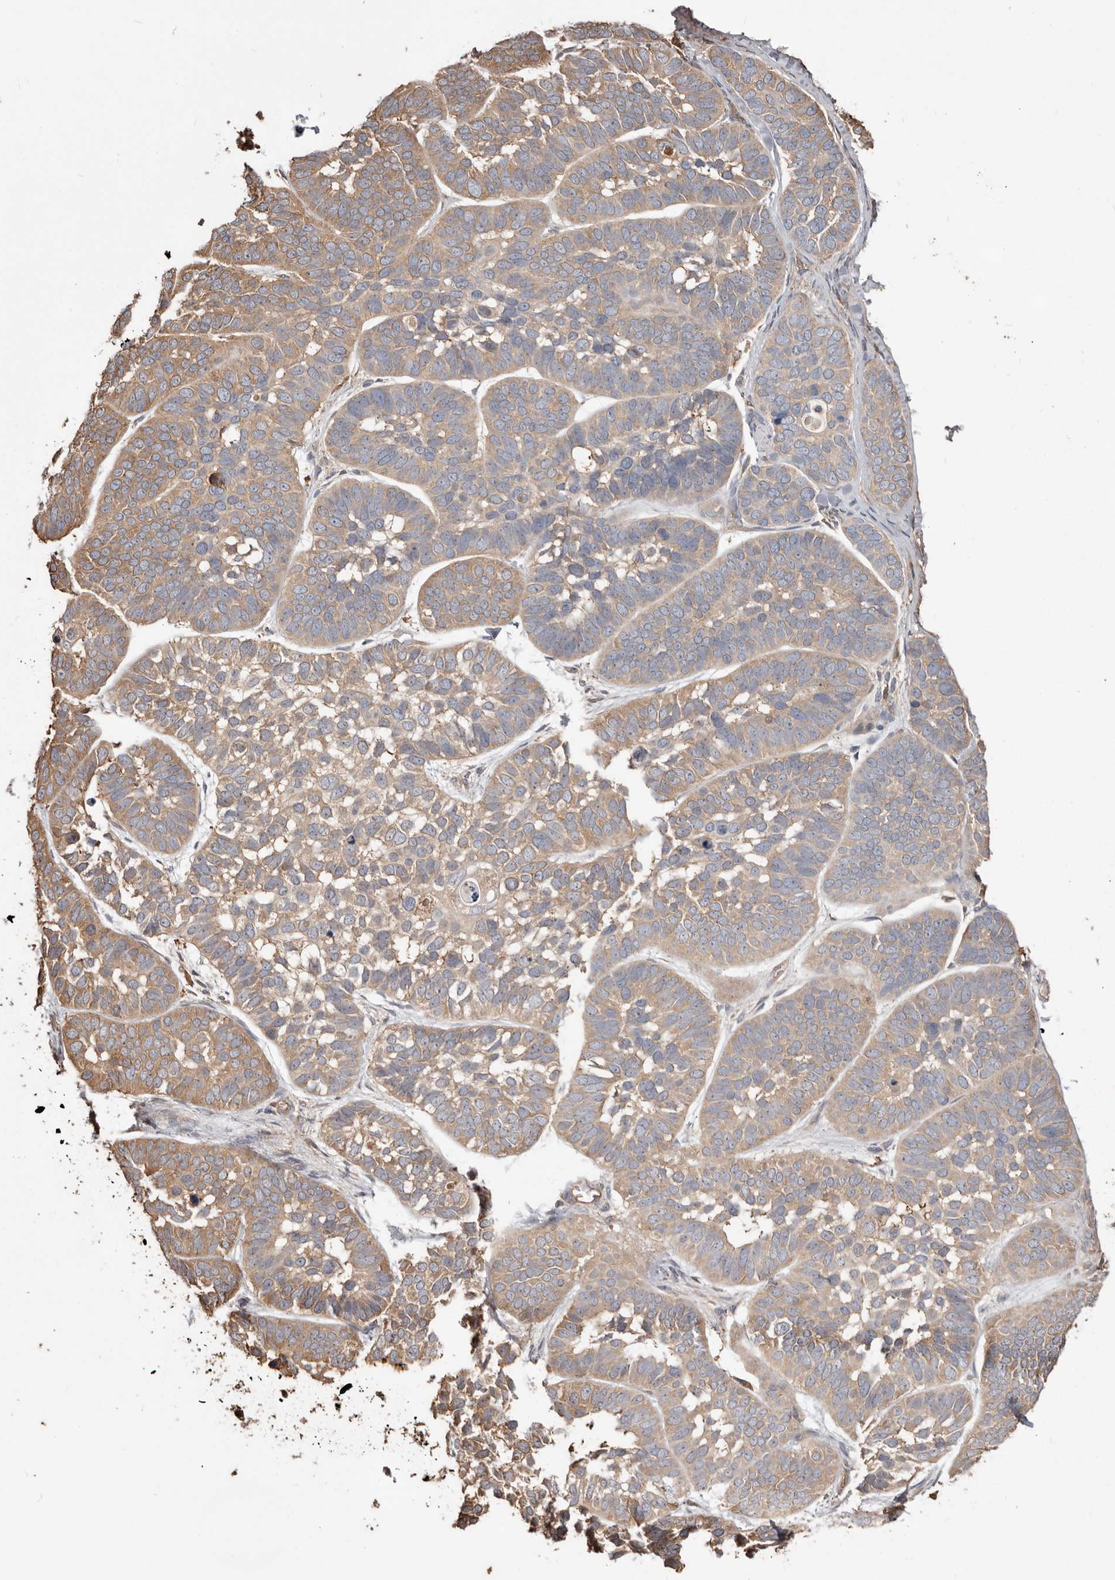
{"staining": {"intensity": "moderate", "quantity": "25%-75%", "location": "cytoplasmic/membranous"}, "tissue": "skin cancer", "cell_type": "Tumor cells", "image_type": "cancer", "snomed": [{"axis": "morphology", "description": "Basal cell carcinoma"}, {"axis": "topography", "description": "Skin"}], "caption": "Protein analysis of skin cancer tissue displays moderate cytoplasmic/membranous staining in about 25%-75% of tumor cells.", "gene": "PKM", "patient": {"sex": "male", "age": 62}}